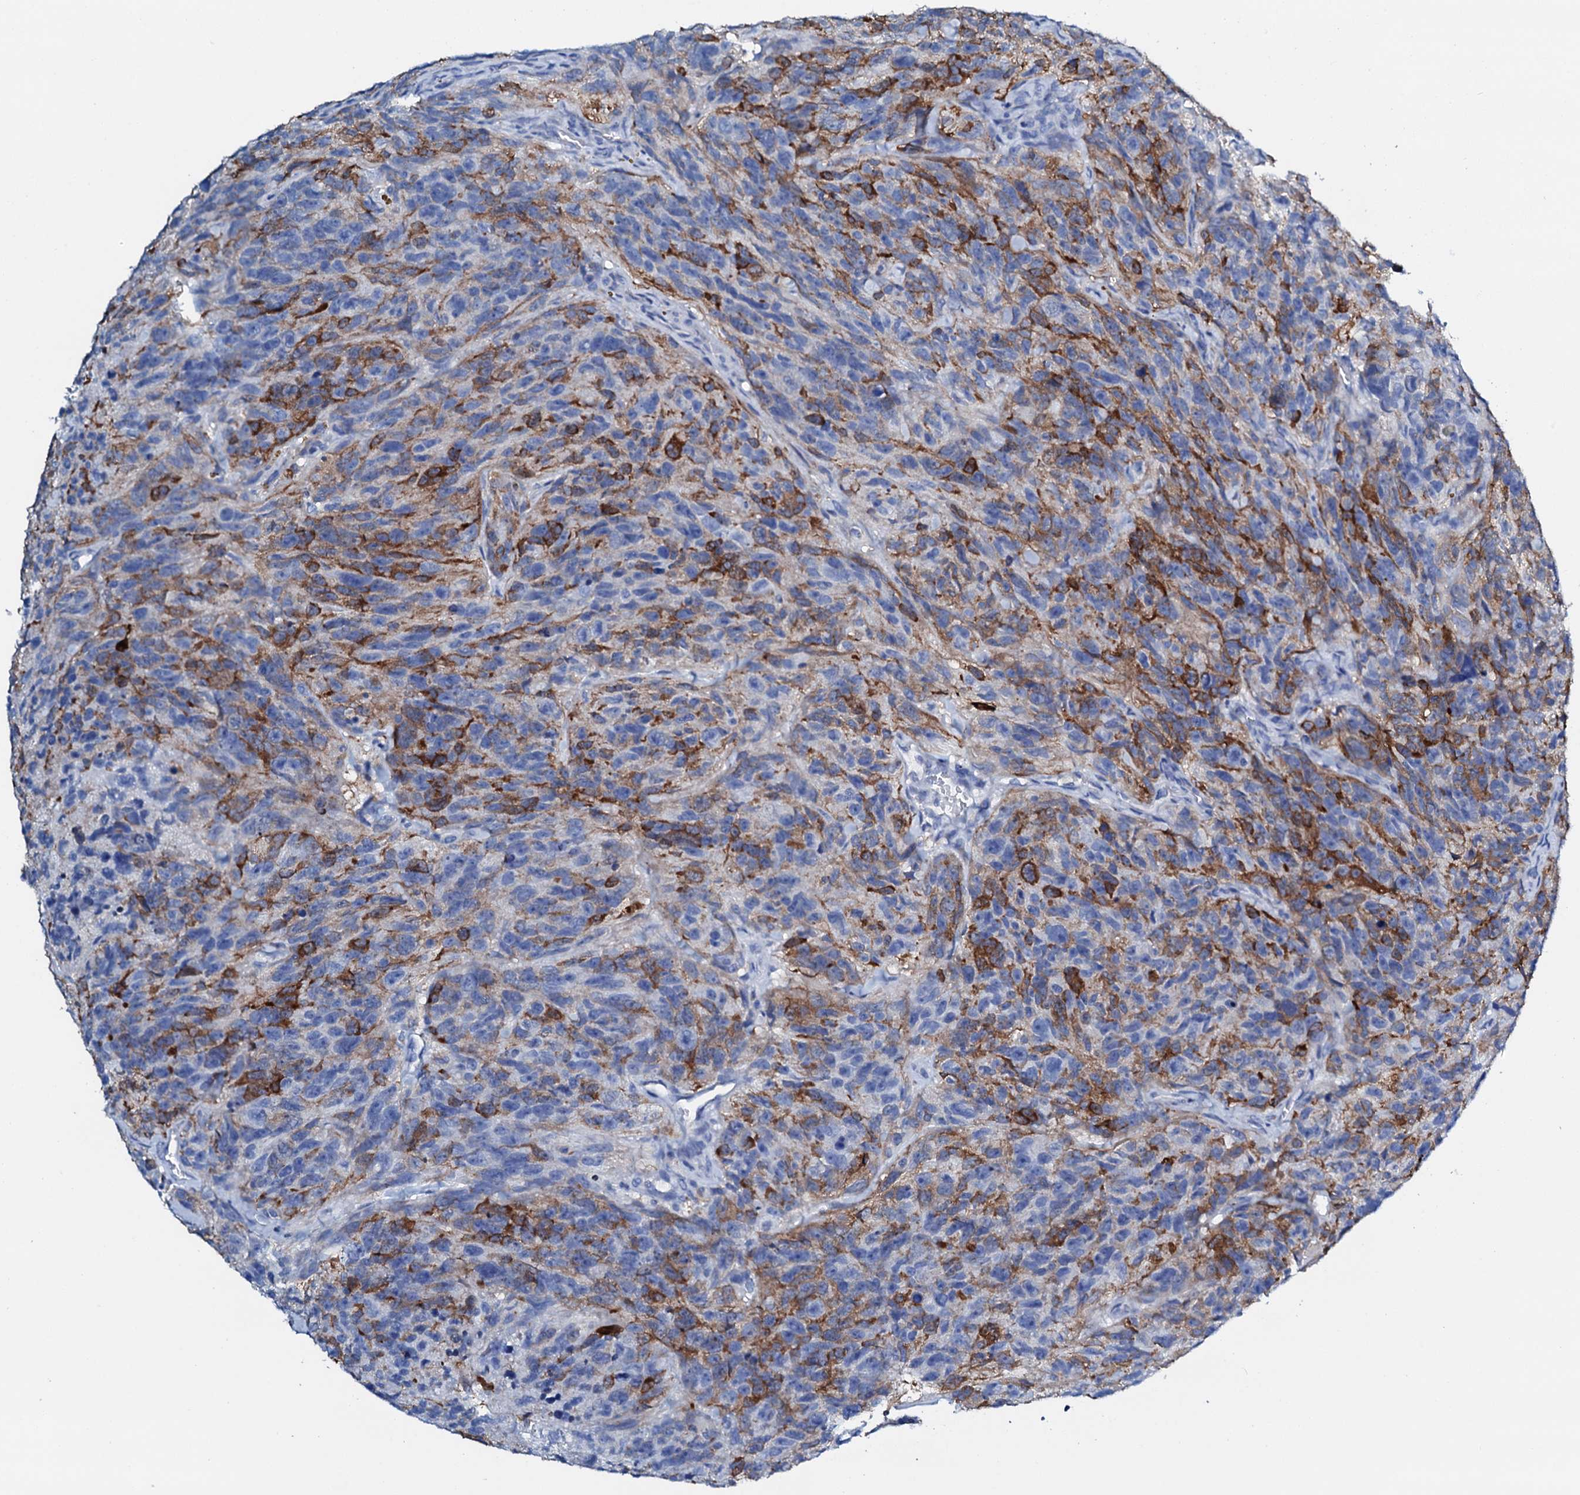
{"staining": {"intensity": "moderate", "quantity": "<25%", "location": "cytoplasmic/membranous"}, "tissue": "glioma", "cell_type": "Tumor cells", "image_type": "cancer", "snomed": [{"axis": "morphology", "description": "Glioma, malignant, High grade"}, {"axis": "topography", "description": "Brain"}], "caption": "Malignant glioma (high-grade) stained with DAB (3,3'-diaminobenzidine) immunohistochemistry exhibits low levels of moderate cytoplasmic/membranous positivity in about <25% of tumor cells.", "gene": "AMER2", "patient": {"sex": "male", "age": 69}}